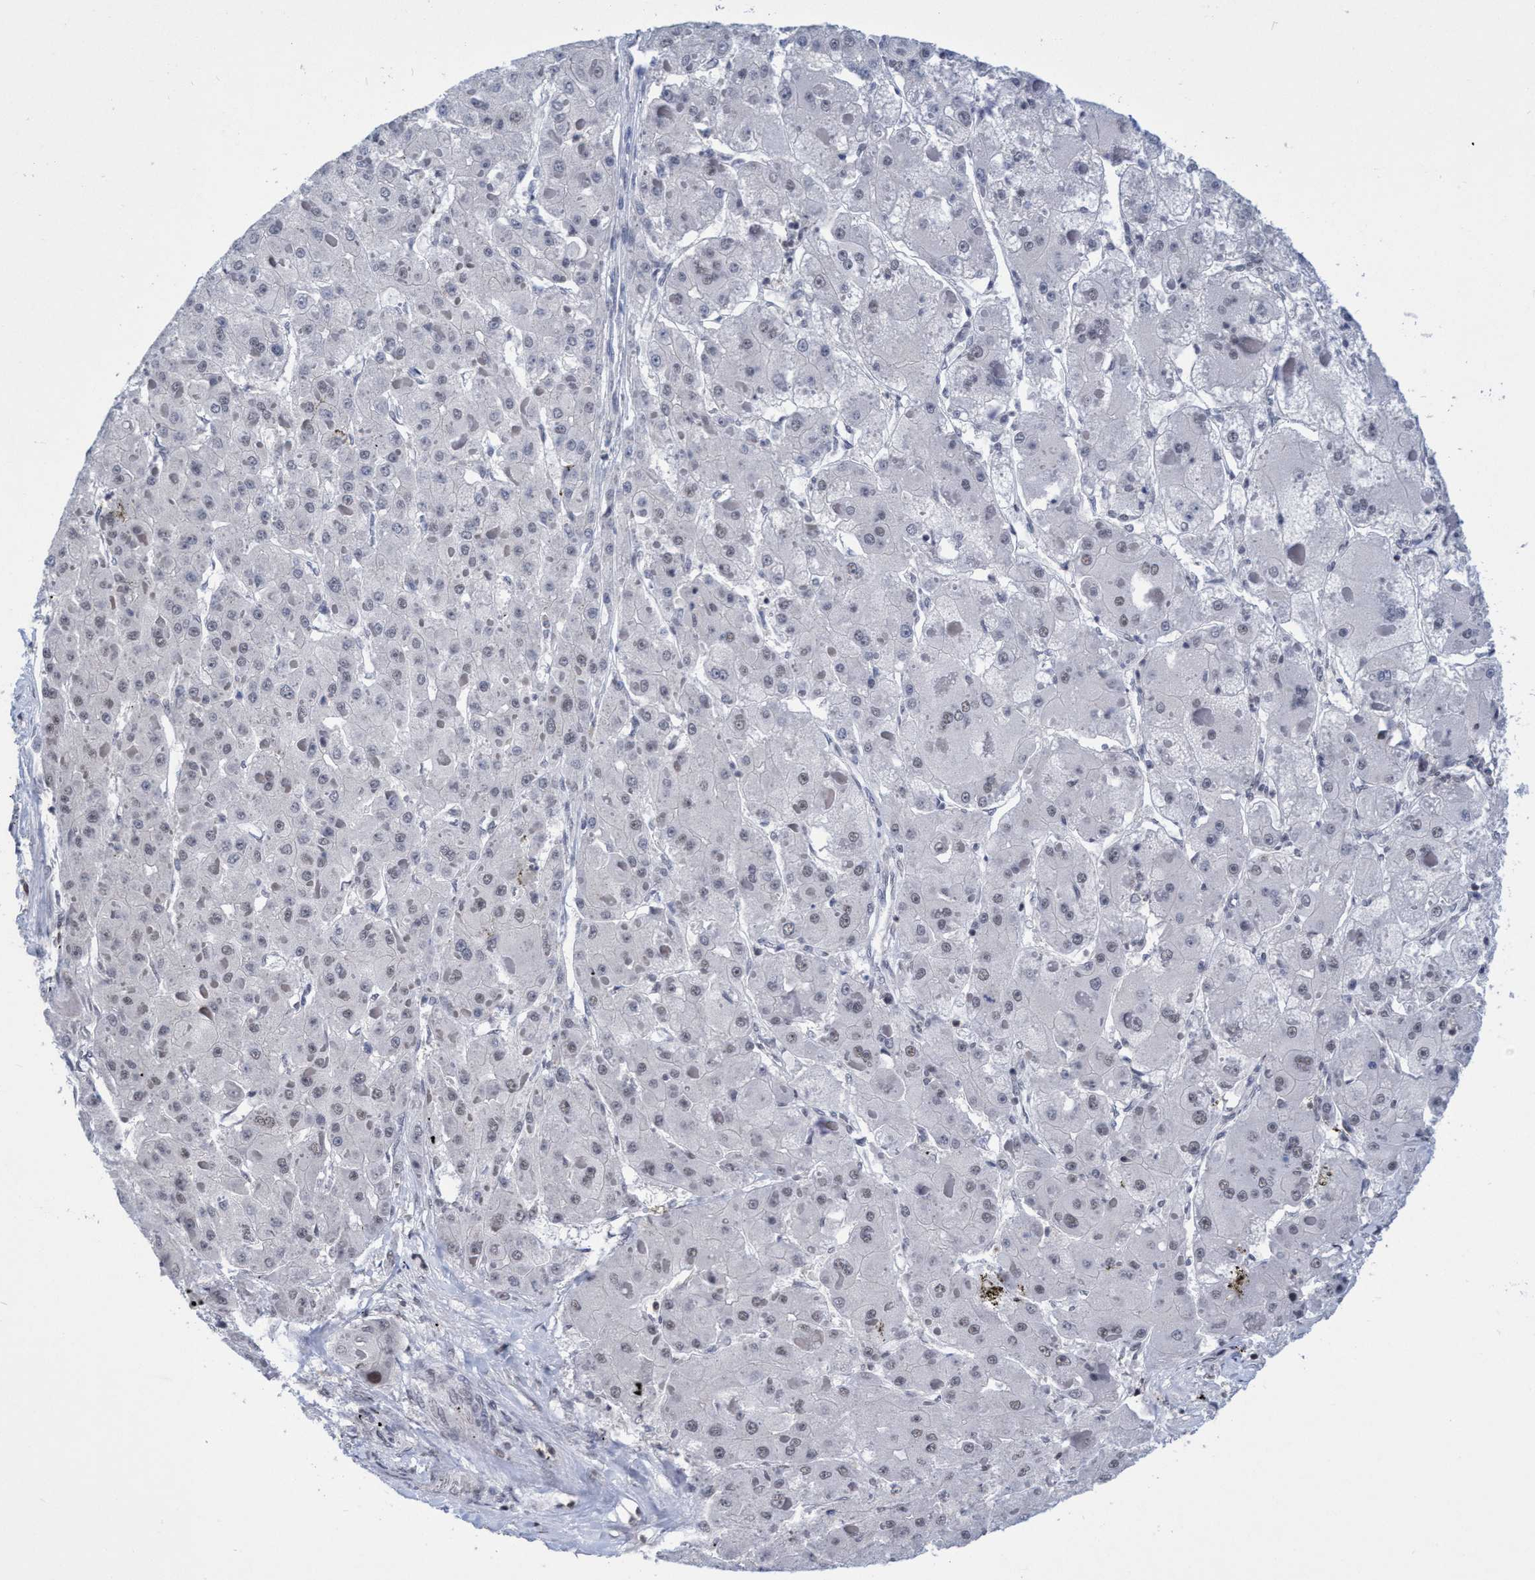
{"staining": {"intensity": "negative", "quantity": "none", "location": "none"}, "tissue": "liver cancer", "cell_type": "Tumor cells", "image_type": "cancer", "snomed": [{"axis": "morphology", "description": "Carcinoma, Hepatocellular, NOS"}, {"axis": "topography", "description": "Liver"}], "caption": "An IHC photomicrograph of liver cancer is shown. There is no staining in tumor cells of liver cancer. The staining is performed using DAB (3,3'-diaminobenzidine) brown chromogen with nuclei counter-stained in using hematoxylin.", "gene": "C9orf78", "patient": {"sex": "female", "age": 73}}